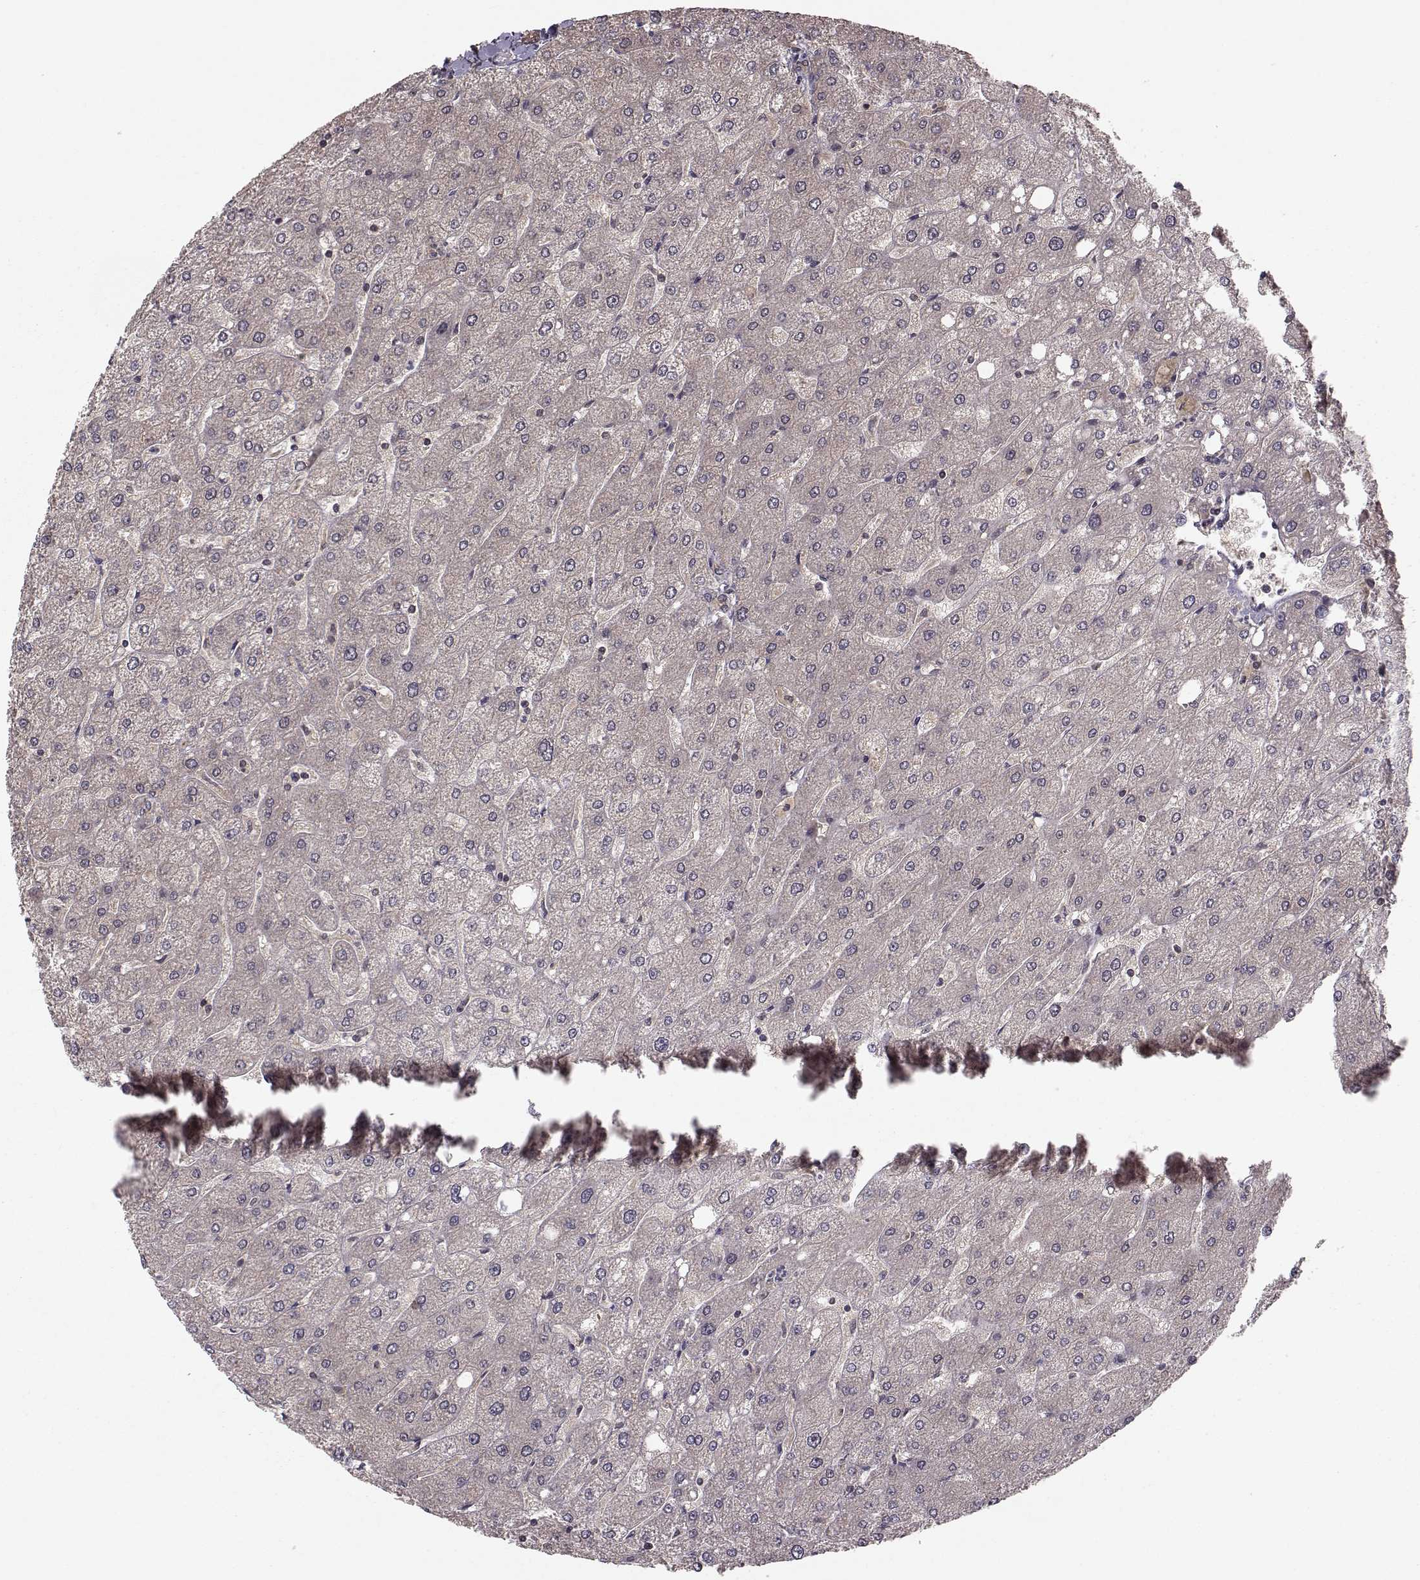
{"staining": {"intensity": "negative", "quantity": "none", "location": "none"}, "tissue": "liver", "cell_type": "Cholangiocytes", "image_type": "normal", "snomed": [{"axis": "morphology", "description": "Normal tissue, NOS"}, {"axis": "topography", "description": "Liver"}], "caption": "Liver stained for a protein using immunohistochemistry (IHC) displays no positivity cholangiocytes.", "gene": "PLEKHG3", "patient": {"sex": "male", "age": 67}}